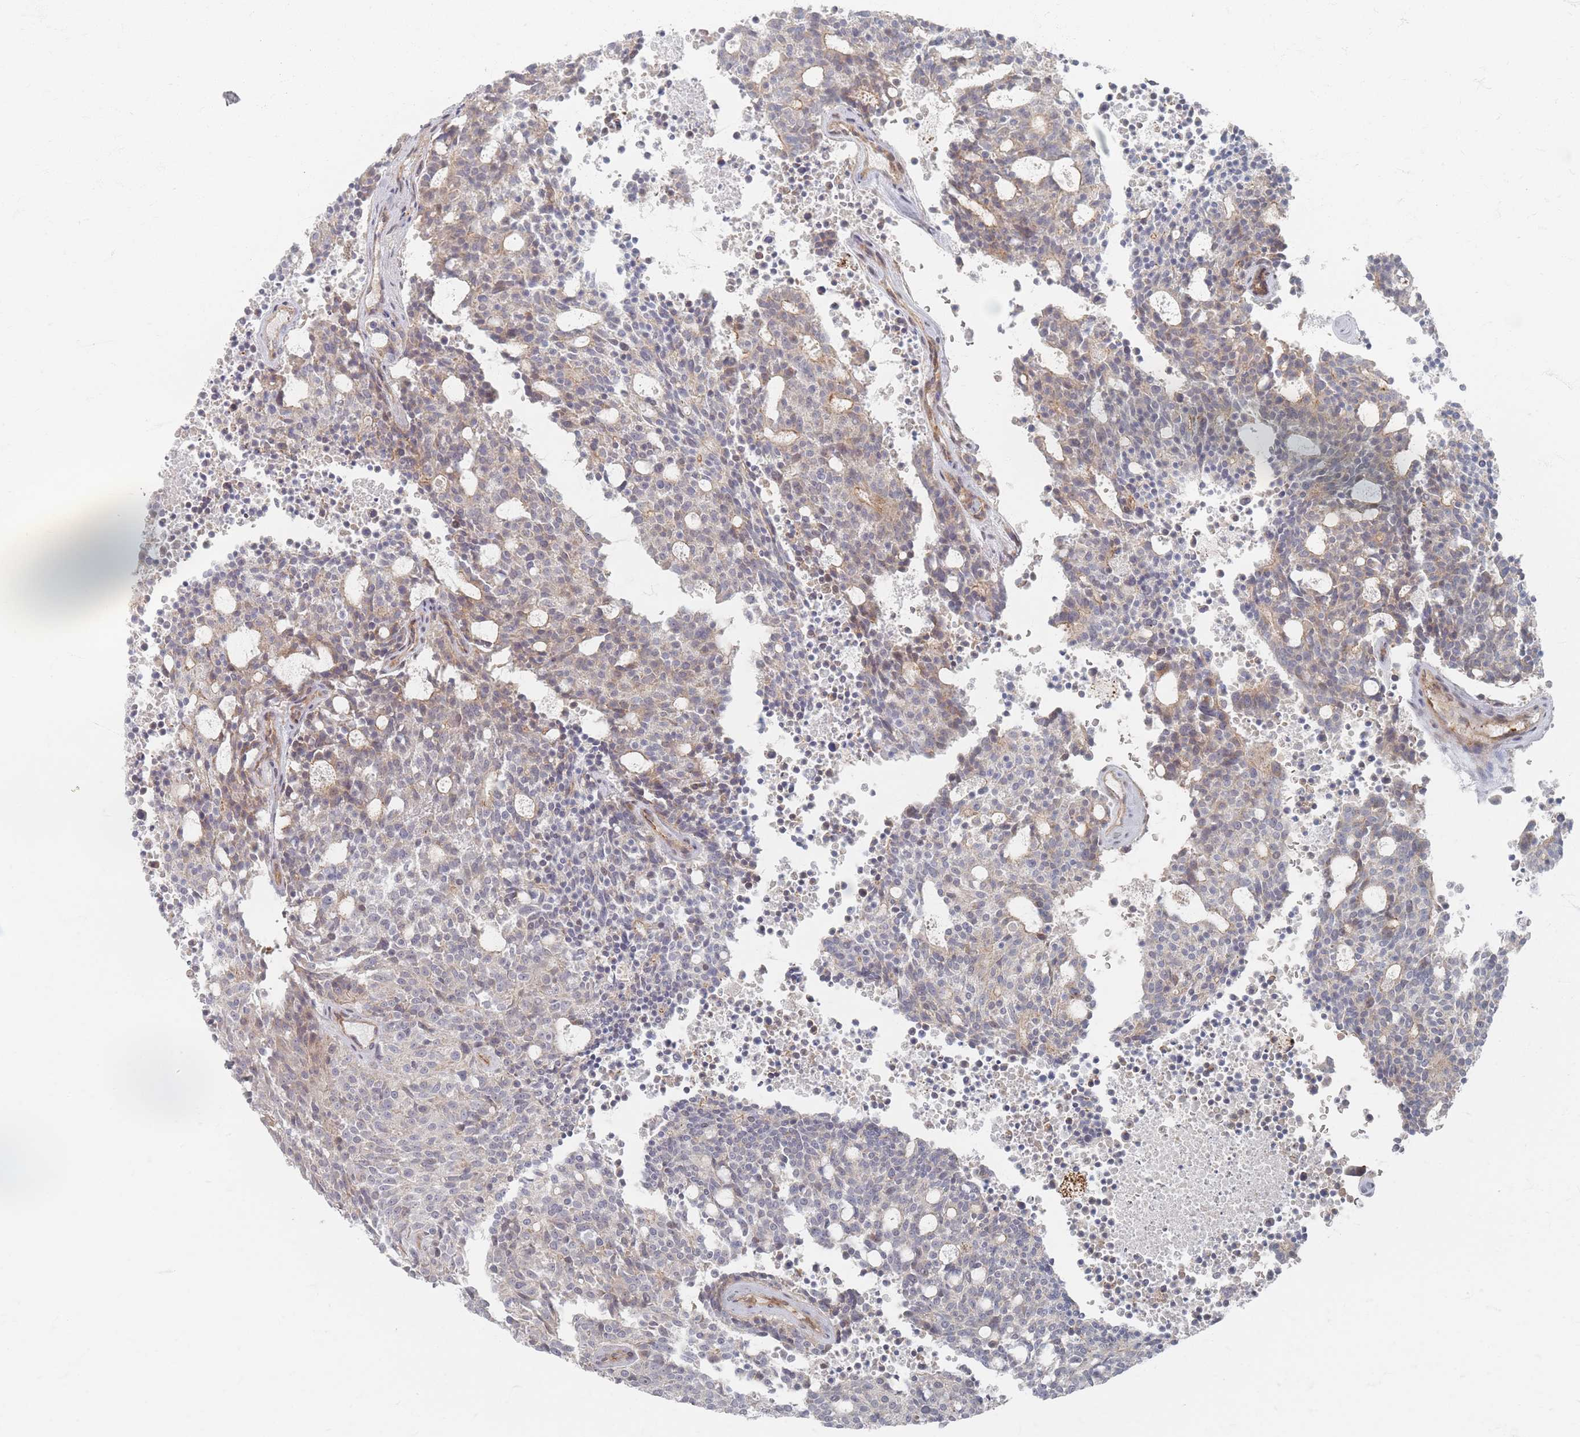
{"staining": {"intensity": "weak", "quantity": "<25%", "location": "cytoplasmic/membranous"}, "tissue": "carcinoid", "cell_type": "Tumor cells", "image_type": "cancer", "snomed": [{"axis": "morphology", "description": "Carcinoid, malignant, NOS"}, {"axis": "topography", "description": "Pancreas"}], "caption": "Tumor cells show no significant expression in carcinoid (malignant).", "gene": "ZNF852", "patient": {"sex": "female", "age": 54}}